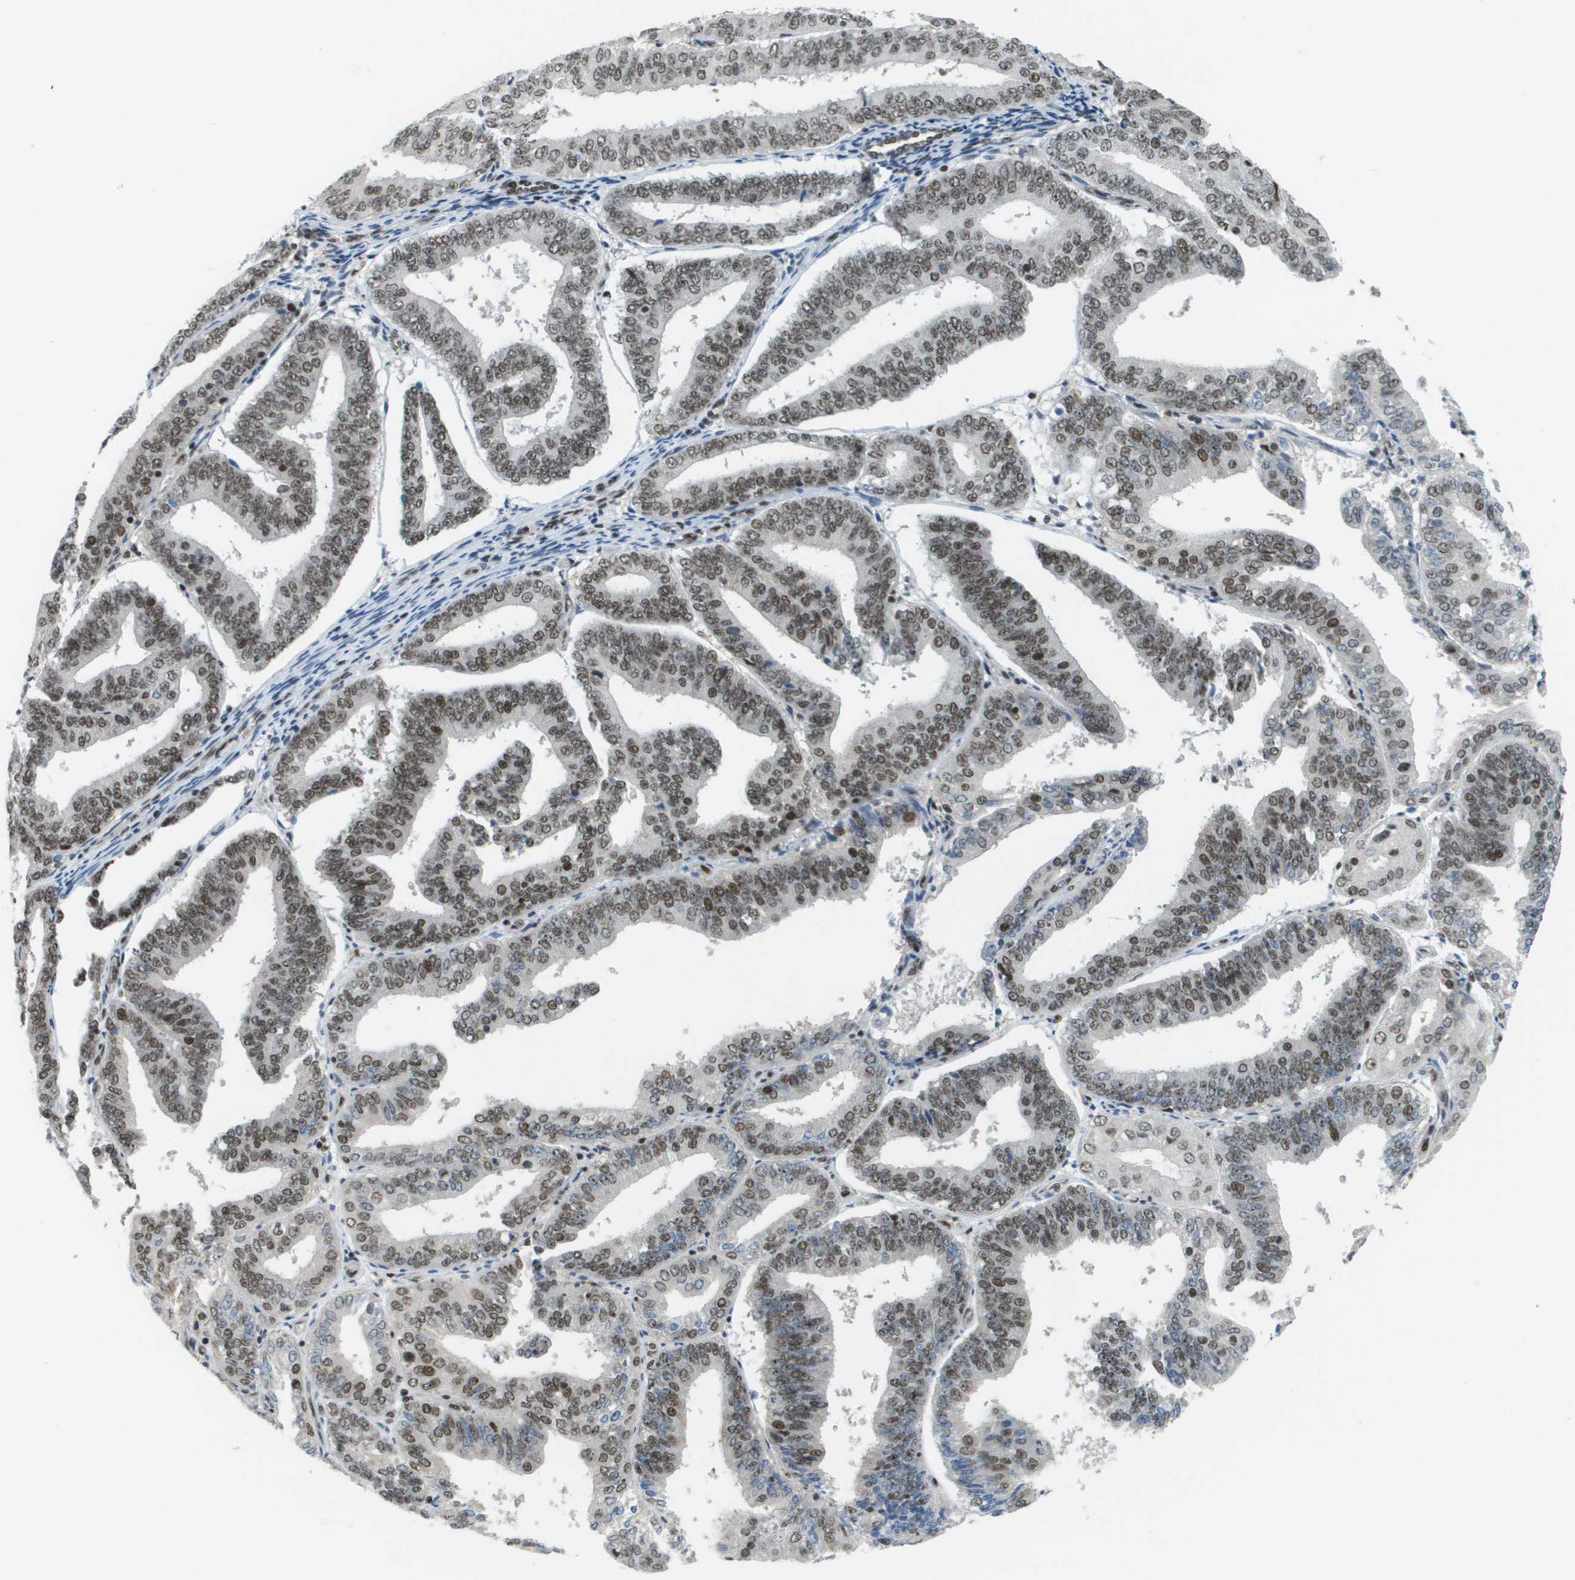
{"staining": {"intensity": "moderate", "quantity": ">75%", "location": "nuclear"}, "tissue": "endometrial cancer", "cell_type": "Tumor cells", "image_type": "cancer", "snomed": [{"axis": "morphology", "description": "Adenocarcinoma, NOS"}, {"axis": "topography", "description": "Endometrium"}], "caption": "Immunohistochemical staining of human adenocarcinoma (endometrial) demonstrates medium levels of moderate nuclear staining in approximately >75% of tumor cells.", "gene": "IRF7", "patient": {"sex": "female", "age": 63}}